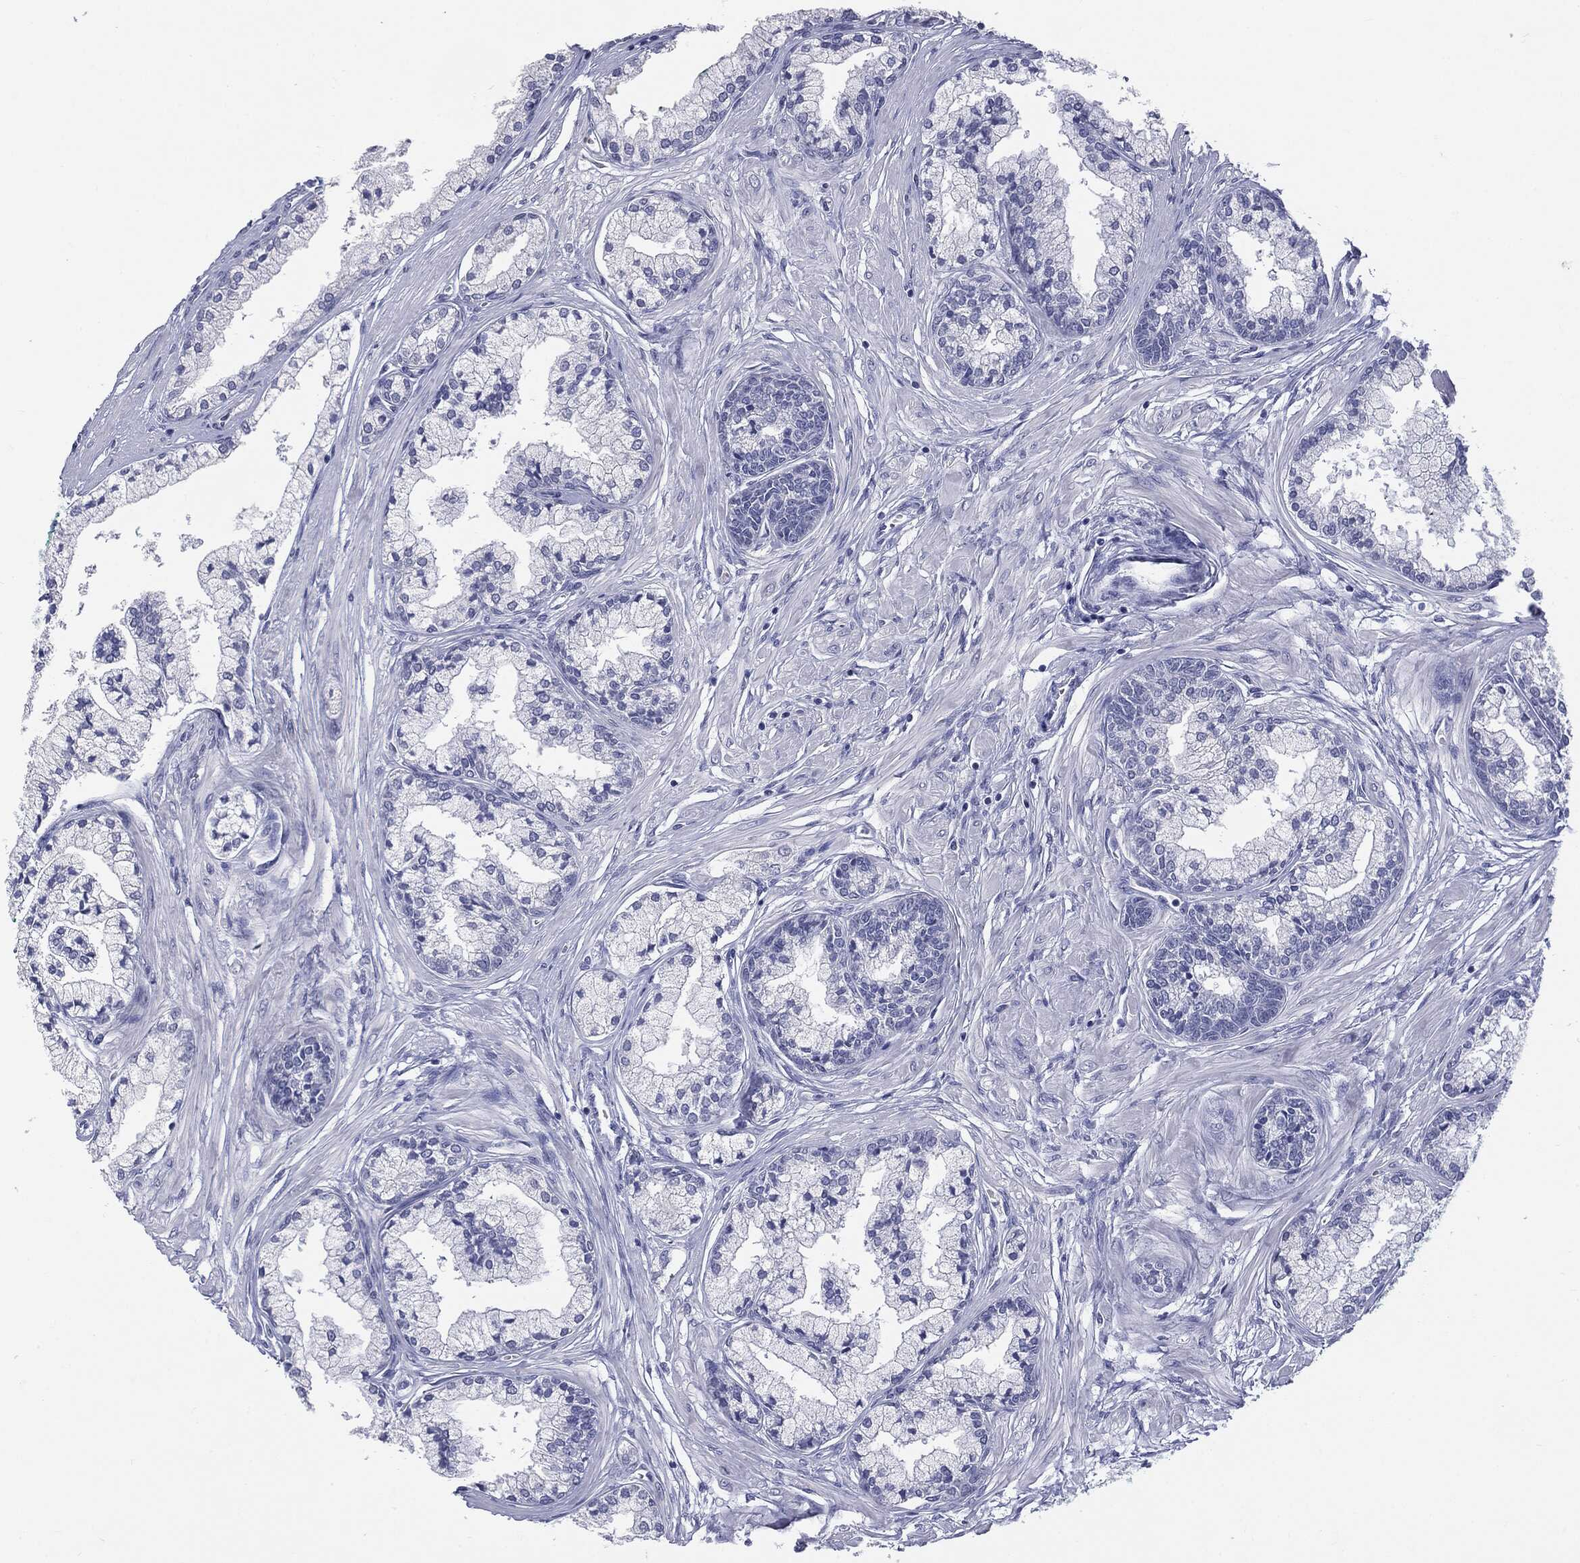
{"staining": {"intensity": "negative", "quantity": "none", "location": "none"}, "tissue": "prostate cancer", "cell_type": "Tumor cells", "image_type": "cancer", "snomed": [{"axis": "morphology", "description": "Adenocarcinoma, High grade"}, {"axis": "topography", "description": "Prostate"}], "caption": "The immunohistochemistry image has no significant expression in tumor cells of adenocarcinoma (high-grade) (prostate) tissue. The staining is performed using DAB (3,3'-diaminobenzidine) brown chromogen with nuclei counter-stained in using hematoxylin.", "gene": "TSHB", "patient": {"sex": "male", "age": 66}}